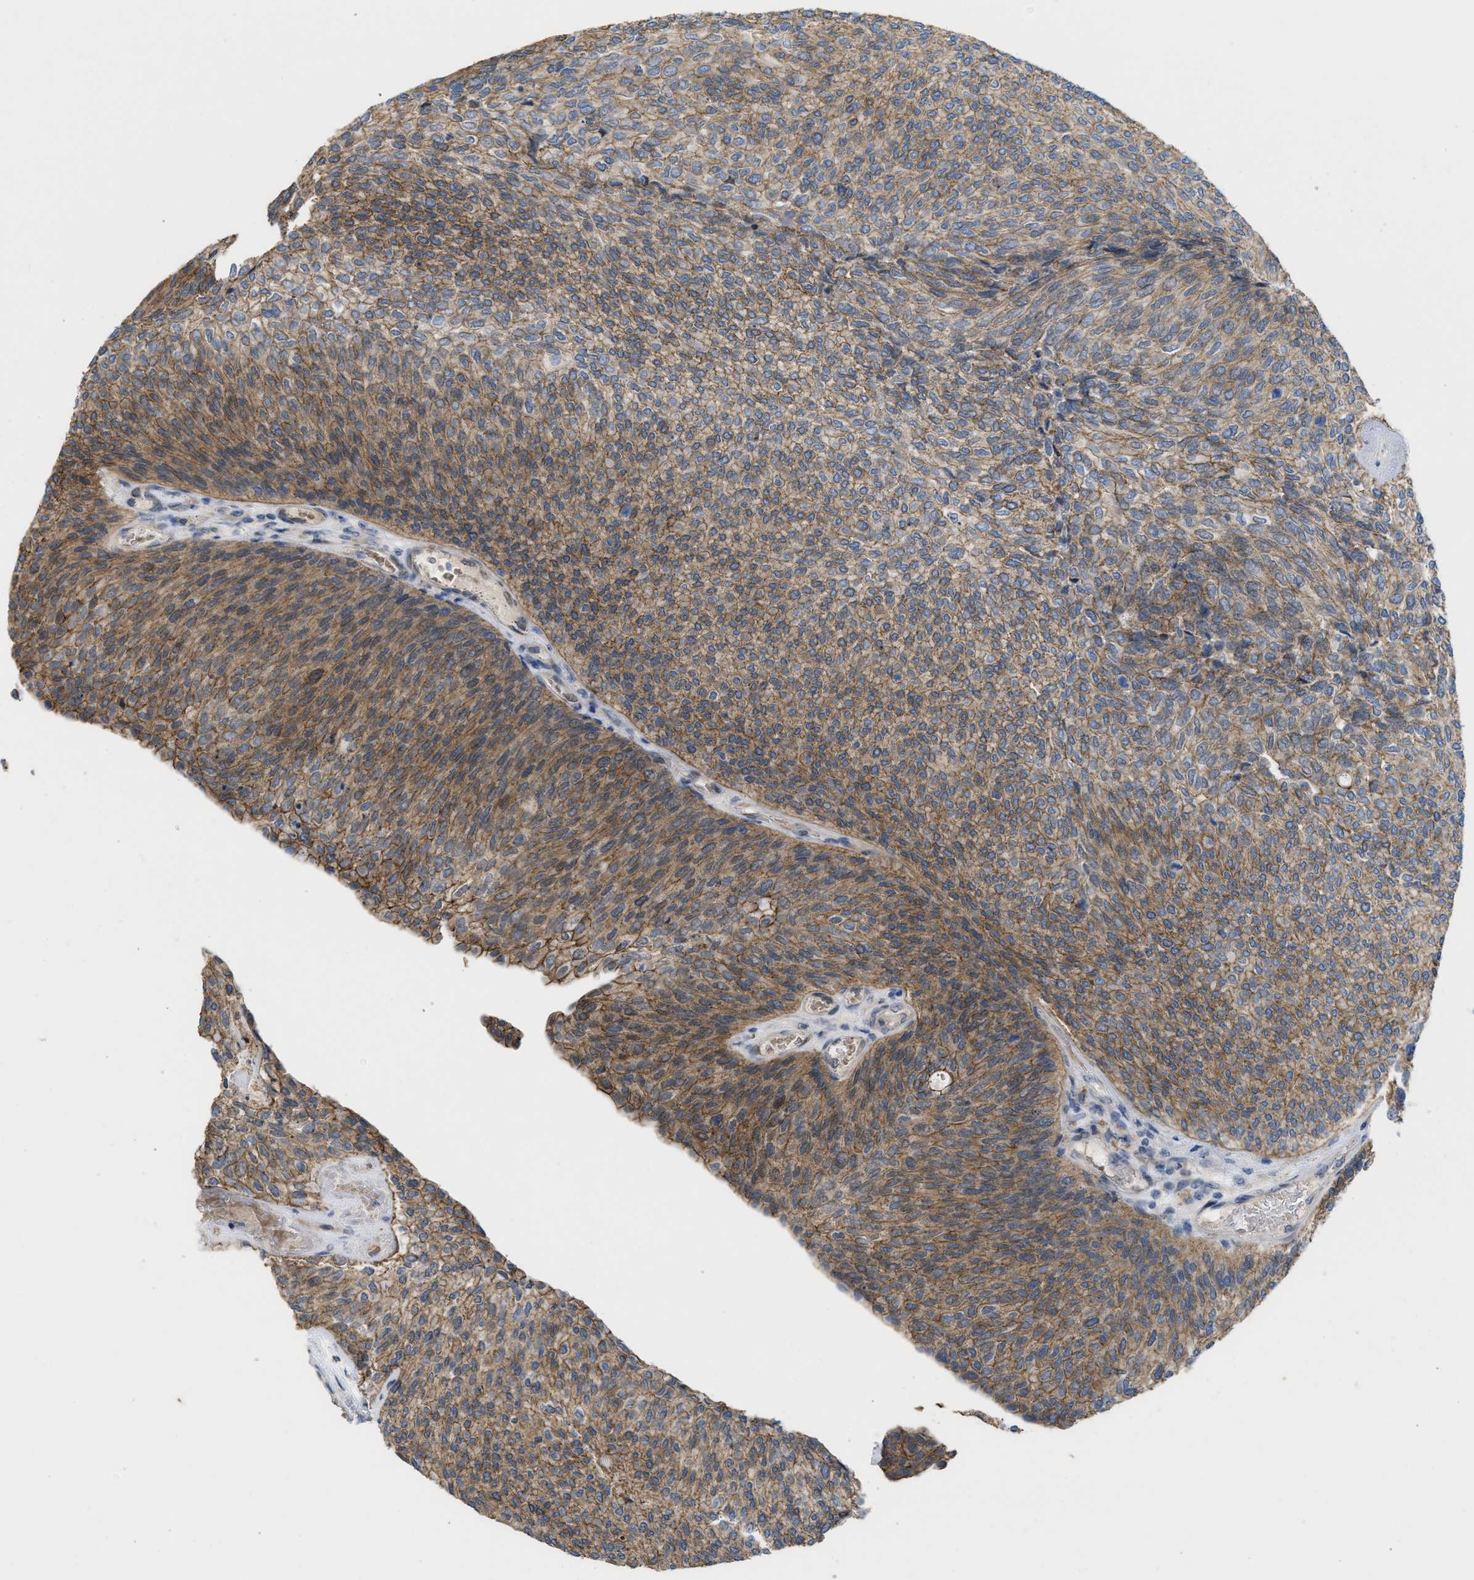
{"staining": {"intensity": "moderate", "quantity": ">75%", "location": "cytoplasmic/membranous"}, "tissue": "urothelial cancer", "cell_type": "Tumor cells", "image_type": "cancer", "snomed": [{"axis": "morphology", "description": "Urothelial carcinoma, Low grade"}, {"axis": "topography", "description": "Urinary bladder"}], "caption": "There is medium levels of moderate cytoplasmic/membranous staining in tumor cells of urothelial cancer, as demonstrated by immunohistochemical staining (brown color).", "gene": "CDPF1", "patient": {"sex": "female", "age": 79}}